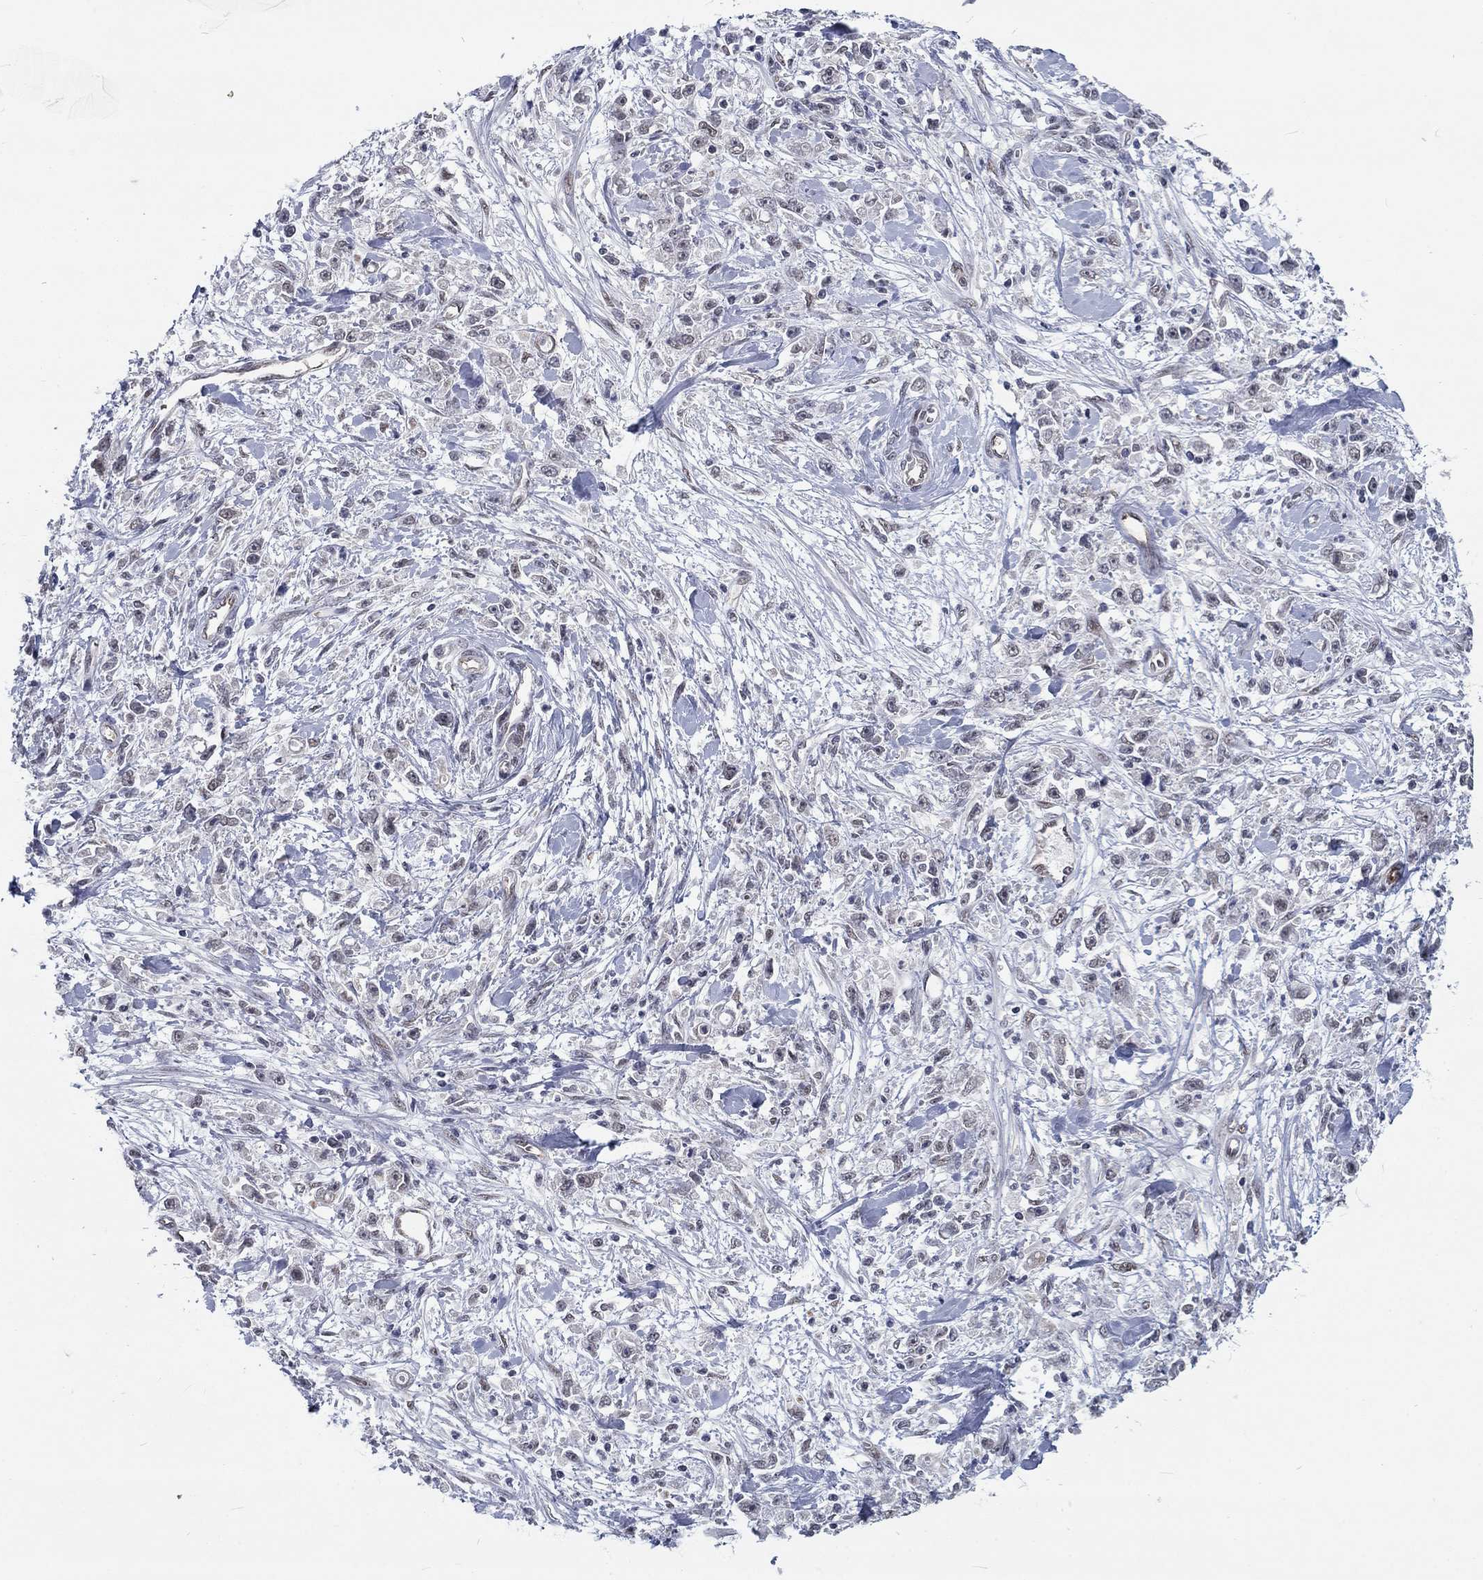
{"staining": {"intensity": "negative", "quantity": "none", "location": "none"}, "tissue": "stomach cancer", "cell_type": "Tumor cells", "image_type": "cancer", "snomed": [{"axis": "morphology", "description": "Adenocarcinoma, NOS"}, {"axis": "topography", "description": "Stomach"}], "caption": "Immunohistochemistry (IHC) of human stomach cancer exhibits no positivity in tumor cells.", "gene": "ZBED1", "patient": {"sex": "female", "age": 59}}